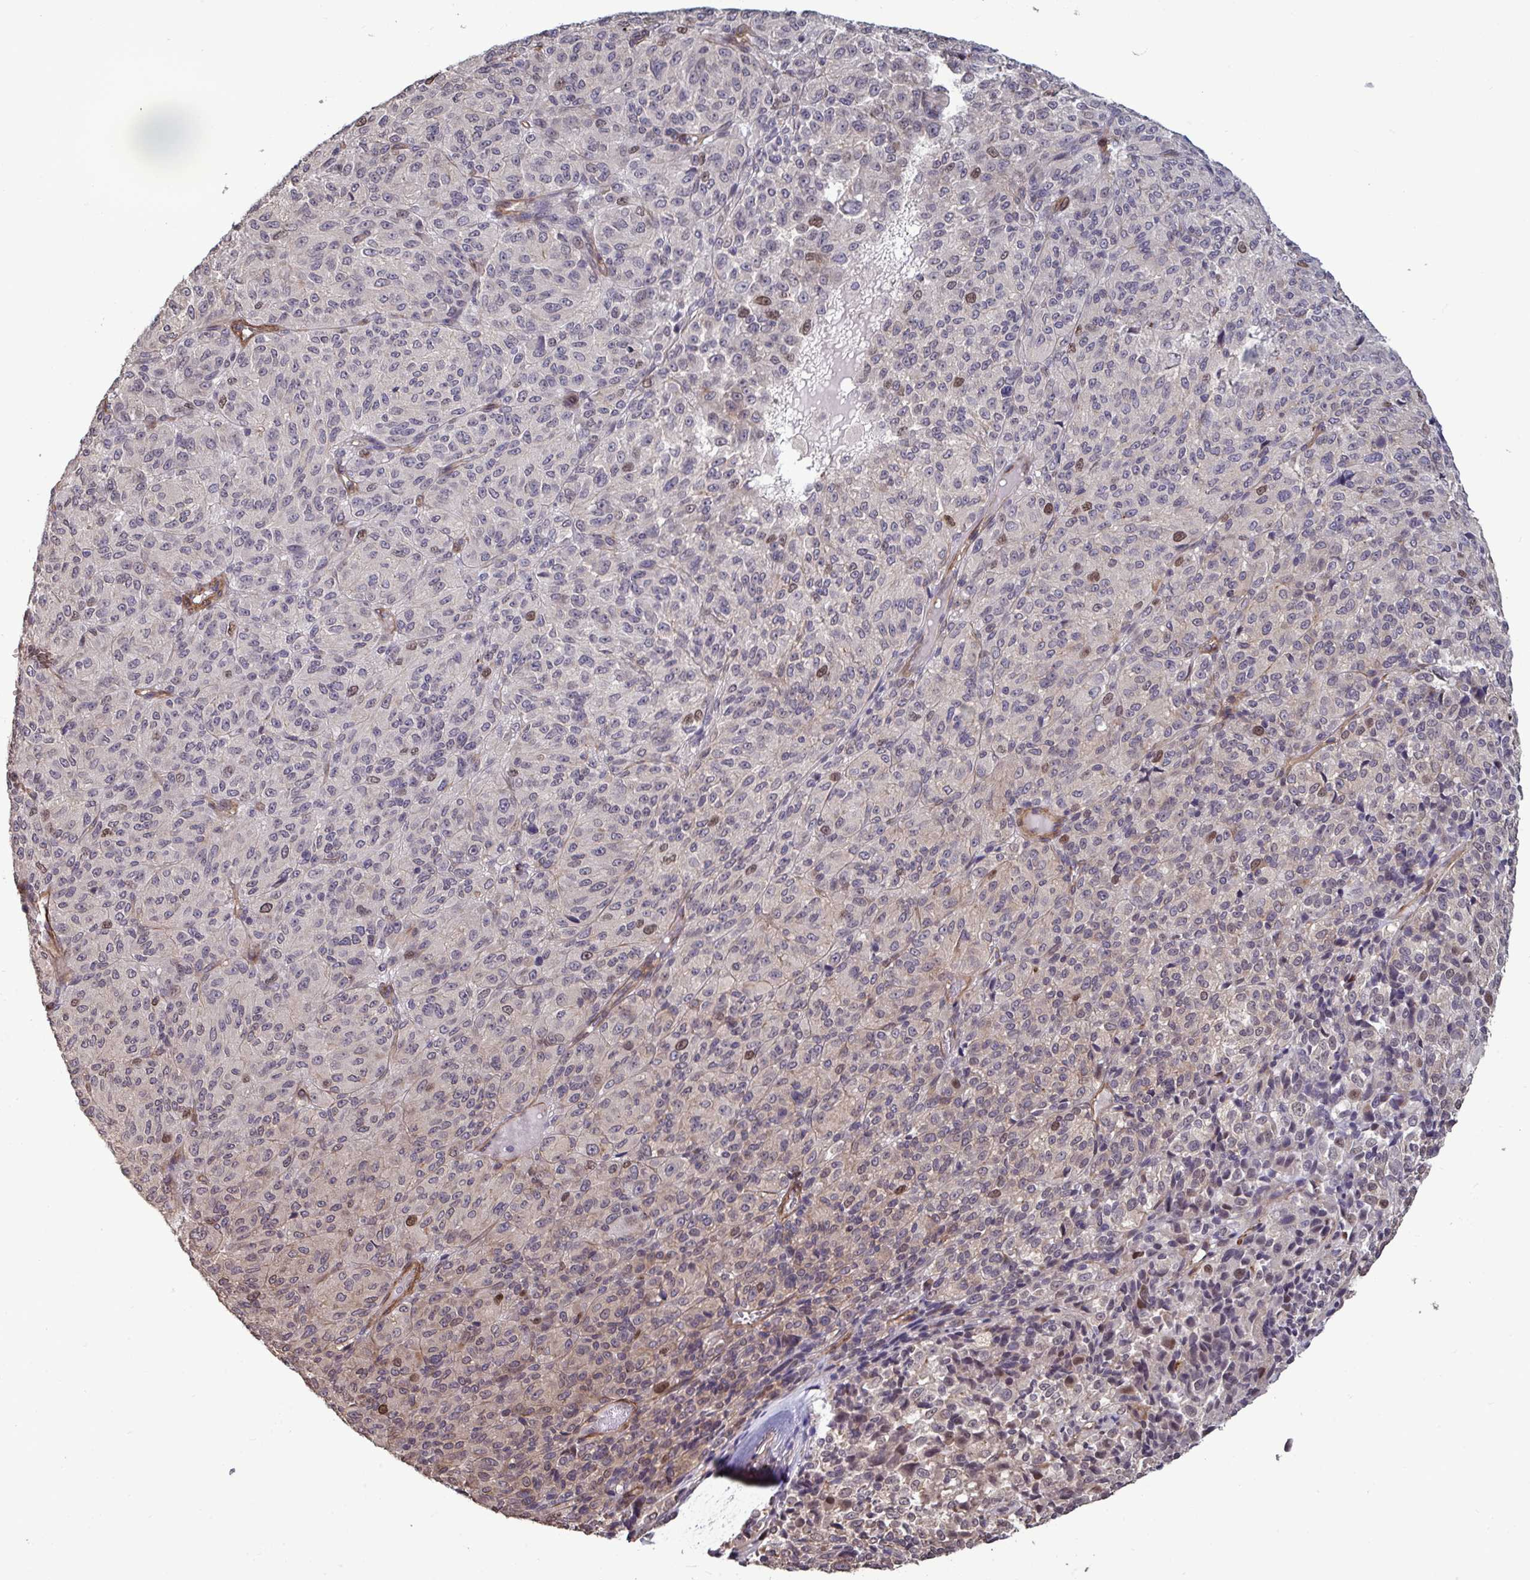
{"staining": {"intensity": "moderate", "quantity": "<25%", "location": "nuclear"}, "tissue": "melanoma", "cell_type": "Tumor cells", "image_type": "cancer", "snomed": [{"axis": "morphology", "description": "Malignant melanoma, Metastatic site"}, {"axis": "topography", "description": "Brain"}], "caption": "The photomicrograph reveals a brown stain indicating the presence of a protein in the nuclear of tumor cells in melanoma. (IHC, brightfield microscopy, high magnification).", "gene": "IPO5", "patient": {"sex": "female", "age": 56}}